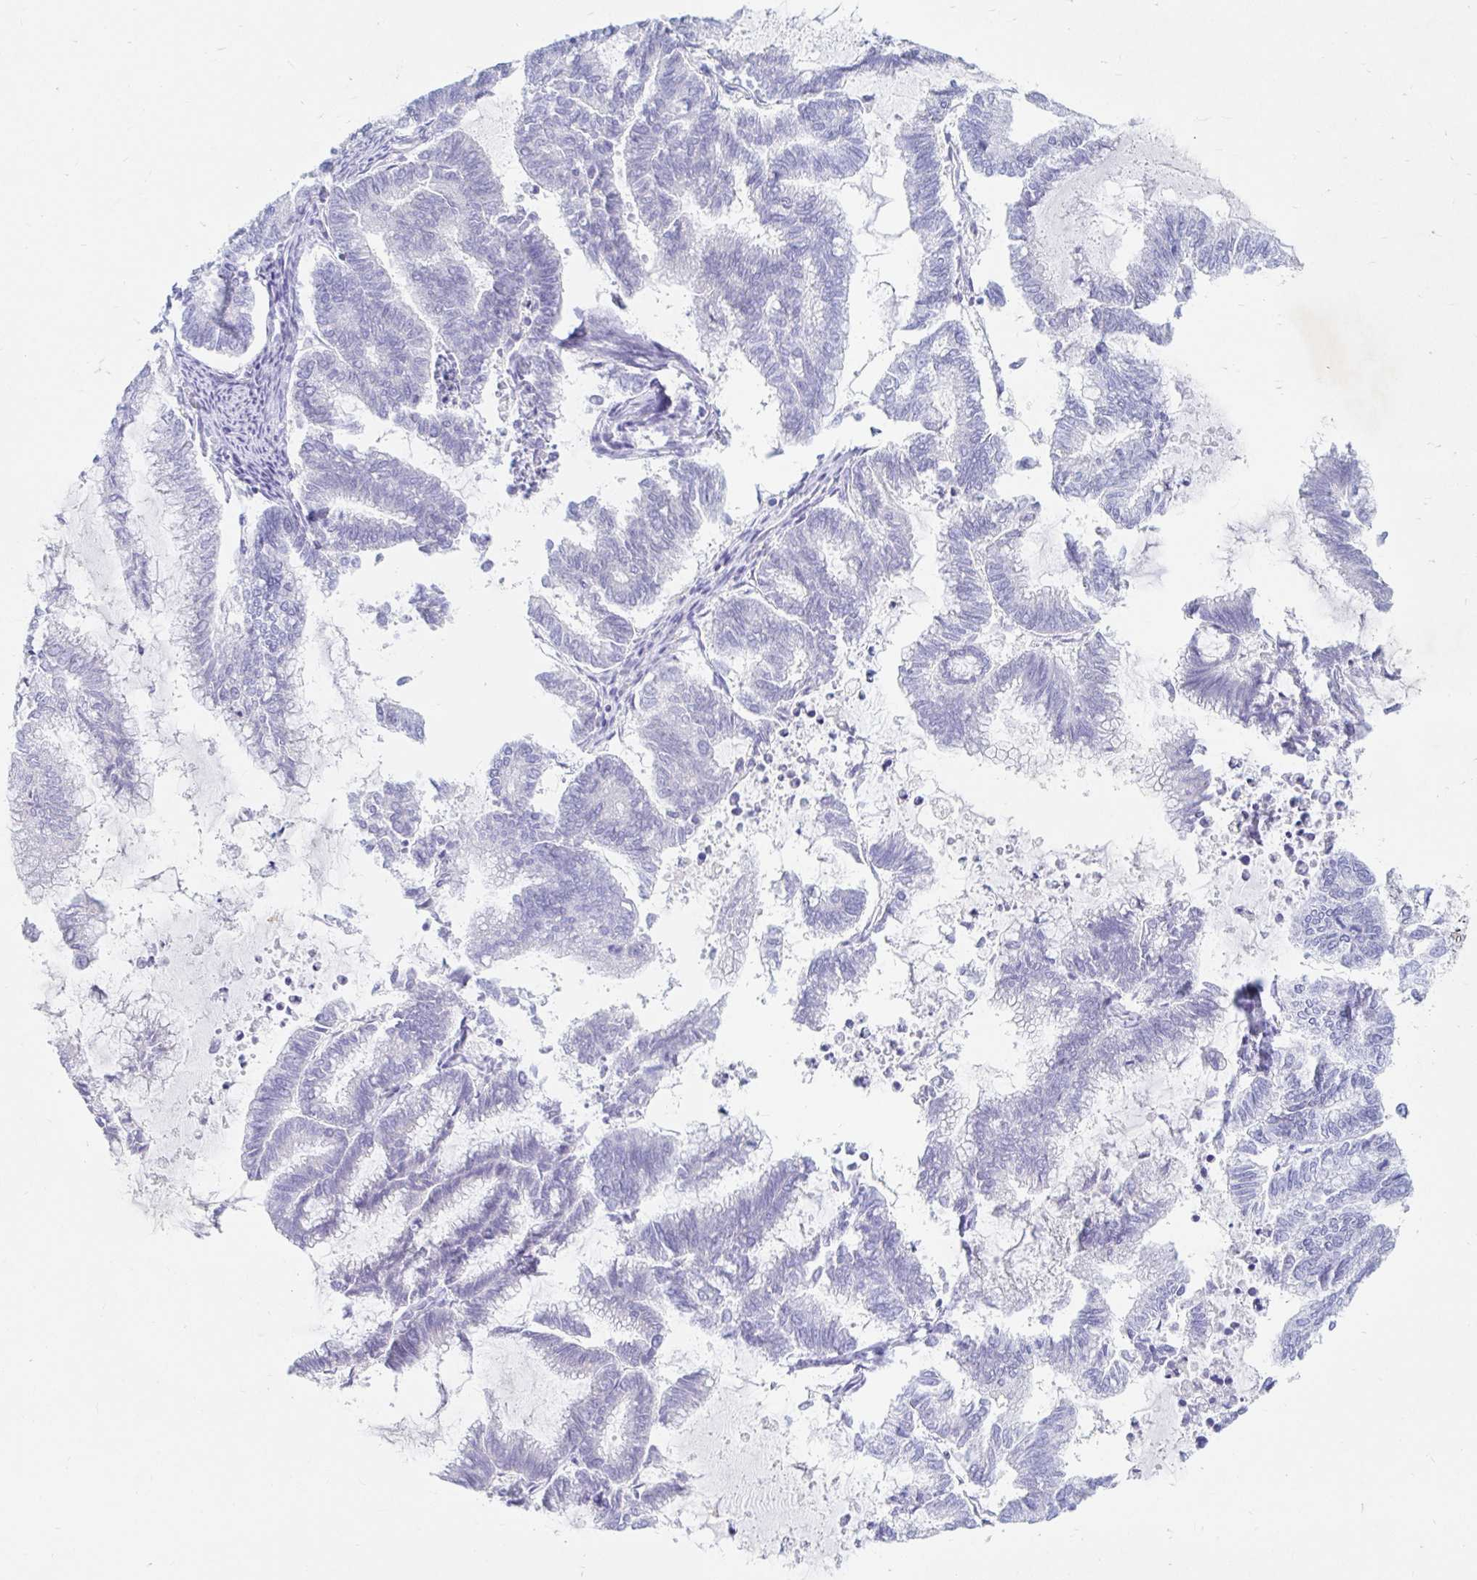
{"staining": {"intensity": "negative", "quantity": "none", "location": "none"}, "tissue": "endometrial cancer", "cell_type": "Tumor cells", "image_type": "cancer", "snomed": [{"axis": "morphology", "description": "Adenocarcinoma, NOS"}, {"axis": "topography", "description": "Endometrium"}], "caption": "A micrograph of adenocarcinoma (endometrial) stained for a protein shows no brown staining in tumor cells.", "gene": "NR2E1", "patient": {"sex": "female", "age": 79}}